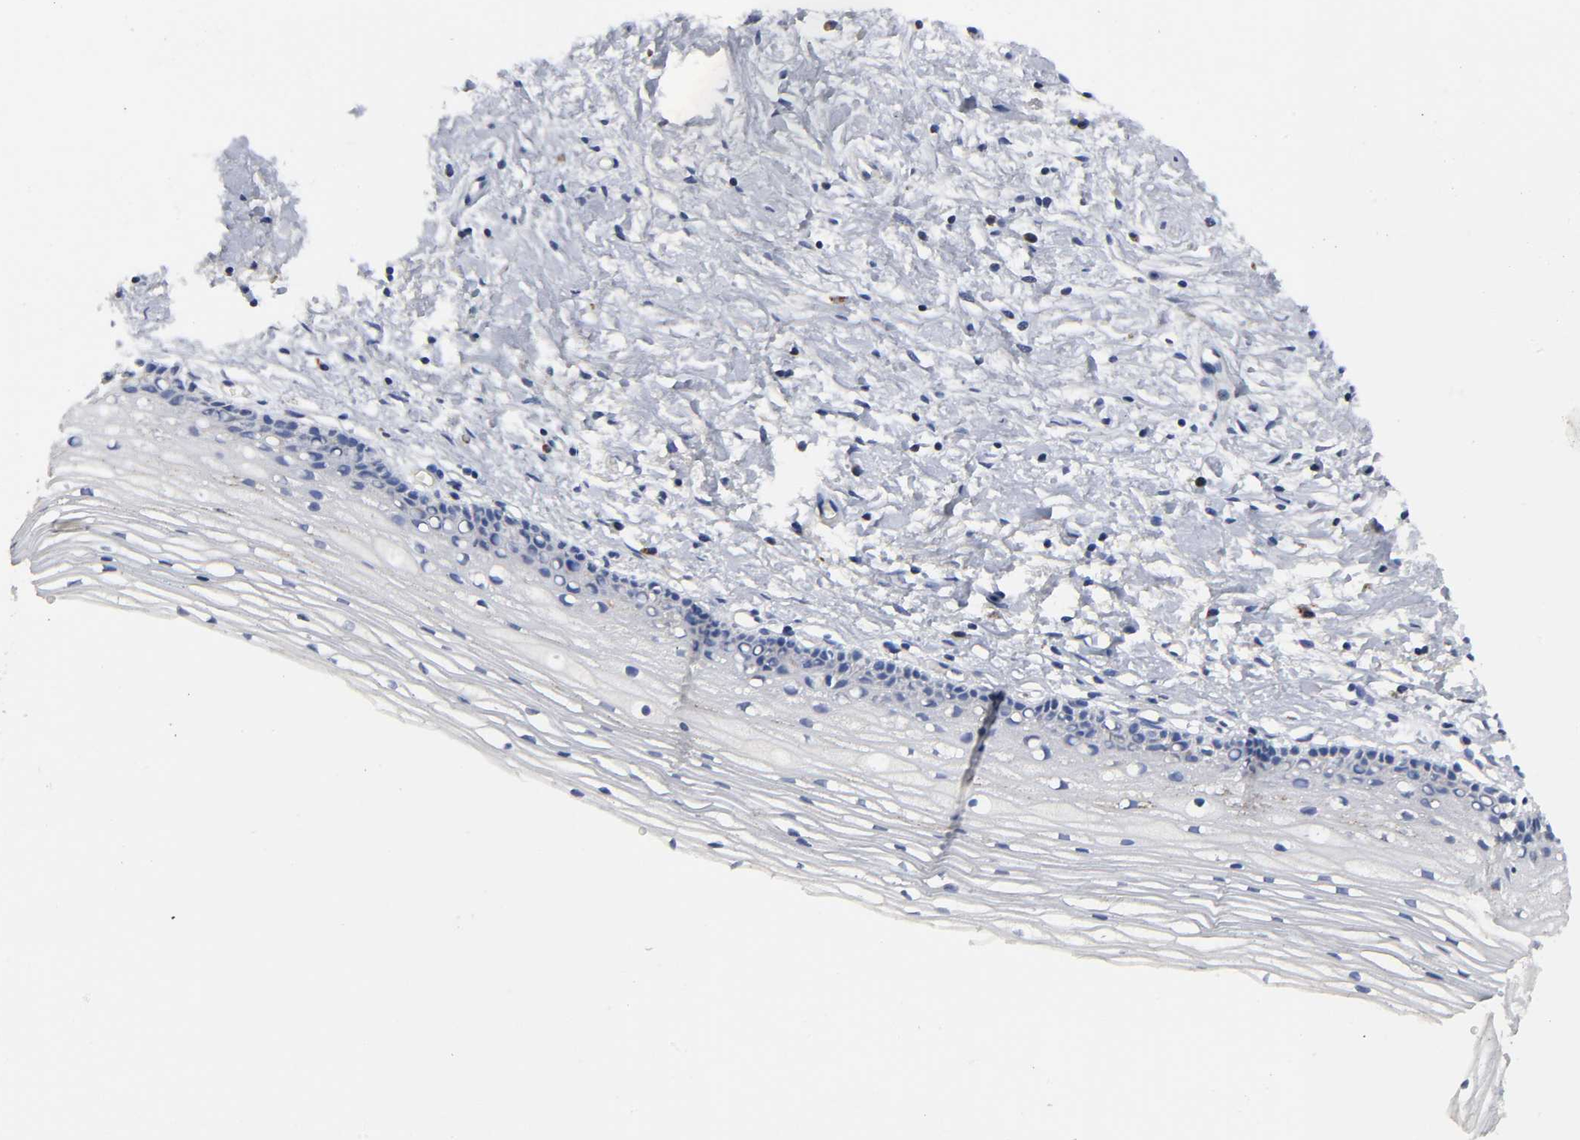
{"staining": {"intensity": "strong", "quantity": ">75%", "location": "cytoplasmic/membranous"}, "tissue": "cervix", "cell_type": "Glandular cells", "image_type": "normal", "snomed": [{"axis": "morphology", "description": "Normal tissue, NOS"}, {"axis": "topography", "description": "Cervix"}], "caption": "Glandular cells reveal strong cytoplasmic/membranous positivity in about >75% of cells in benign cervix. (IHC, brightfield microscopy, high magnification).", "gene": "AOPEP", "patient": {"sex": "female", "age": 46}}